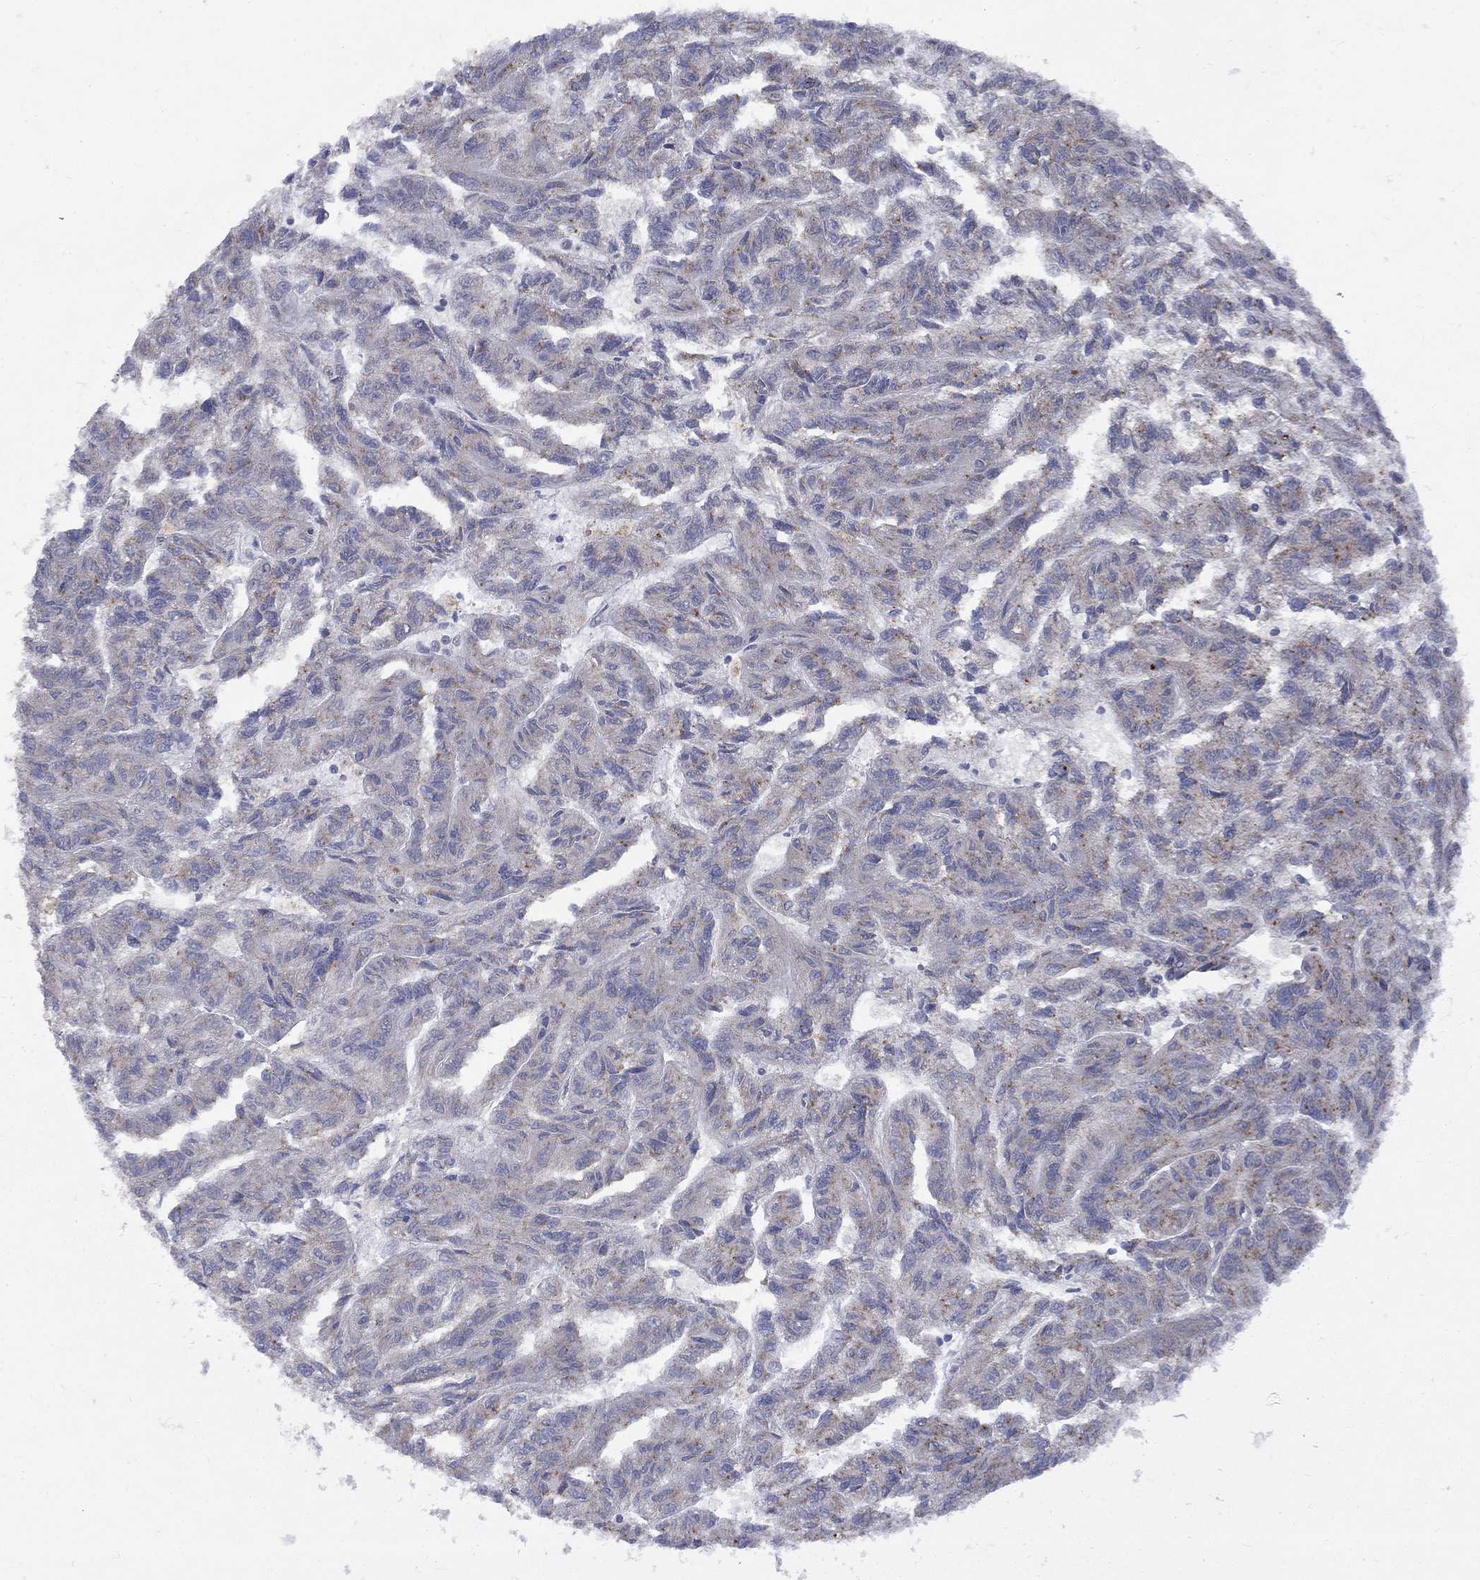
{"staining": {"intensity": "negative", "quantity": "none", "location": "none"}, "tissue": "renal cancer", "cell_type": "Tumor cells", "image_type": "cancer", "snomed": [{"axis": "morphology", "description": "Adenocarcinoma, NOS"}, {"axis": "topography", "description": "Kidney"}], "caption": "Protein analysis of adenocarcinoma (renal) demonstrates no significant staining in tumor cells. The staining was performed using DAB (3,3'-diaminobenzidine) to visualize the protein expression in brown, while the nuclei were stained in blue with hematoxylin (Magnification: 20x).", "gene": "FAM3B", "patient": {"sex": "male", "age": 79}}